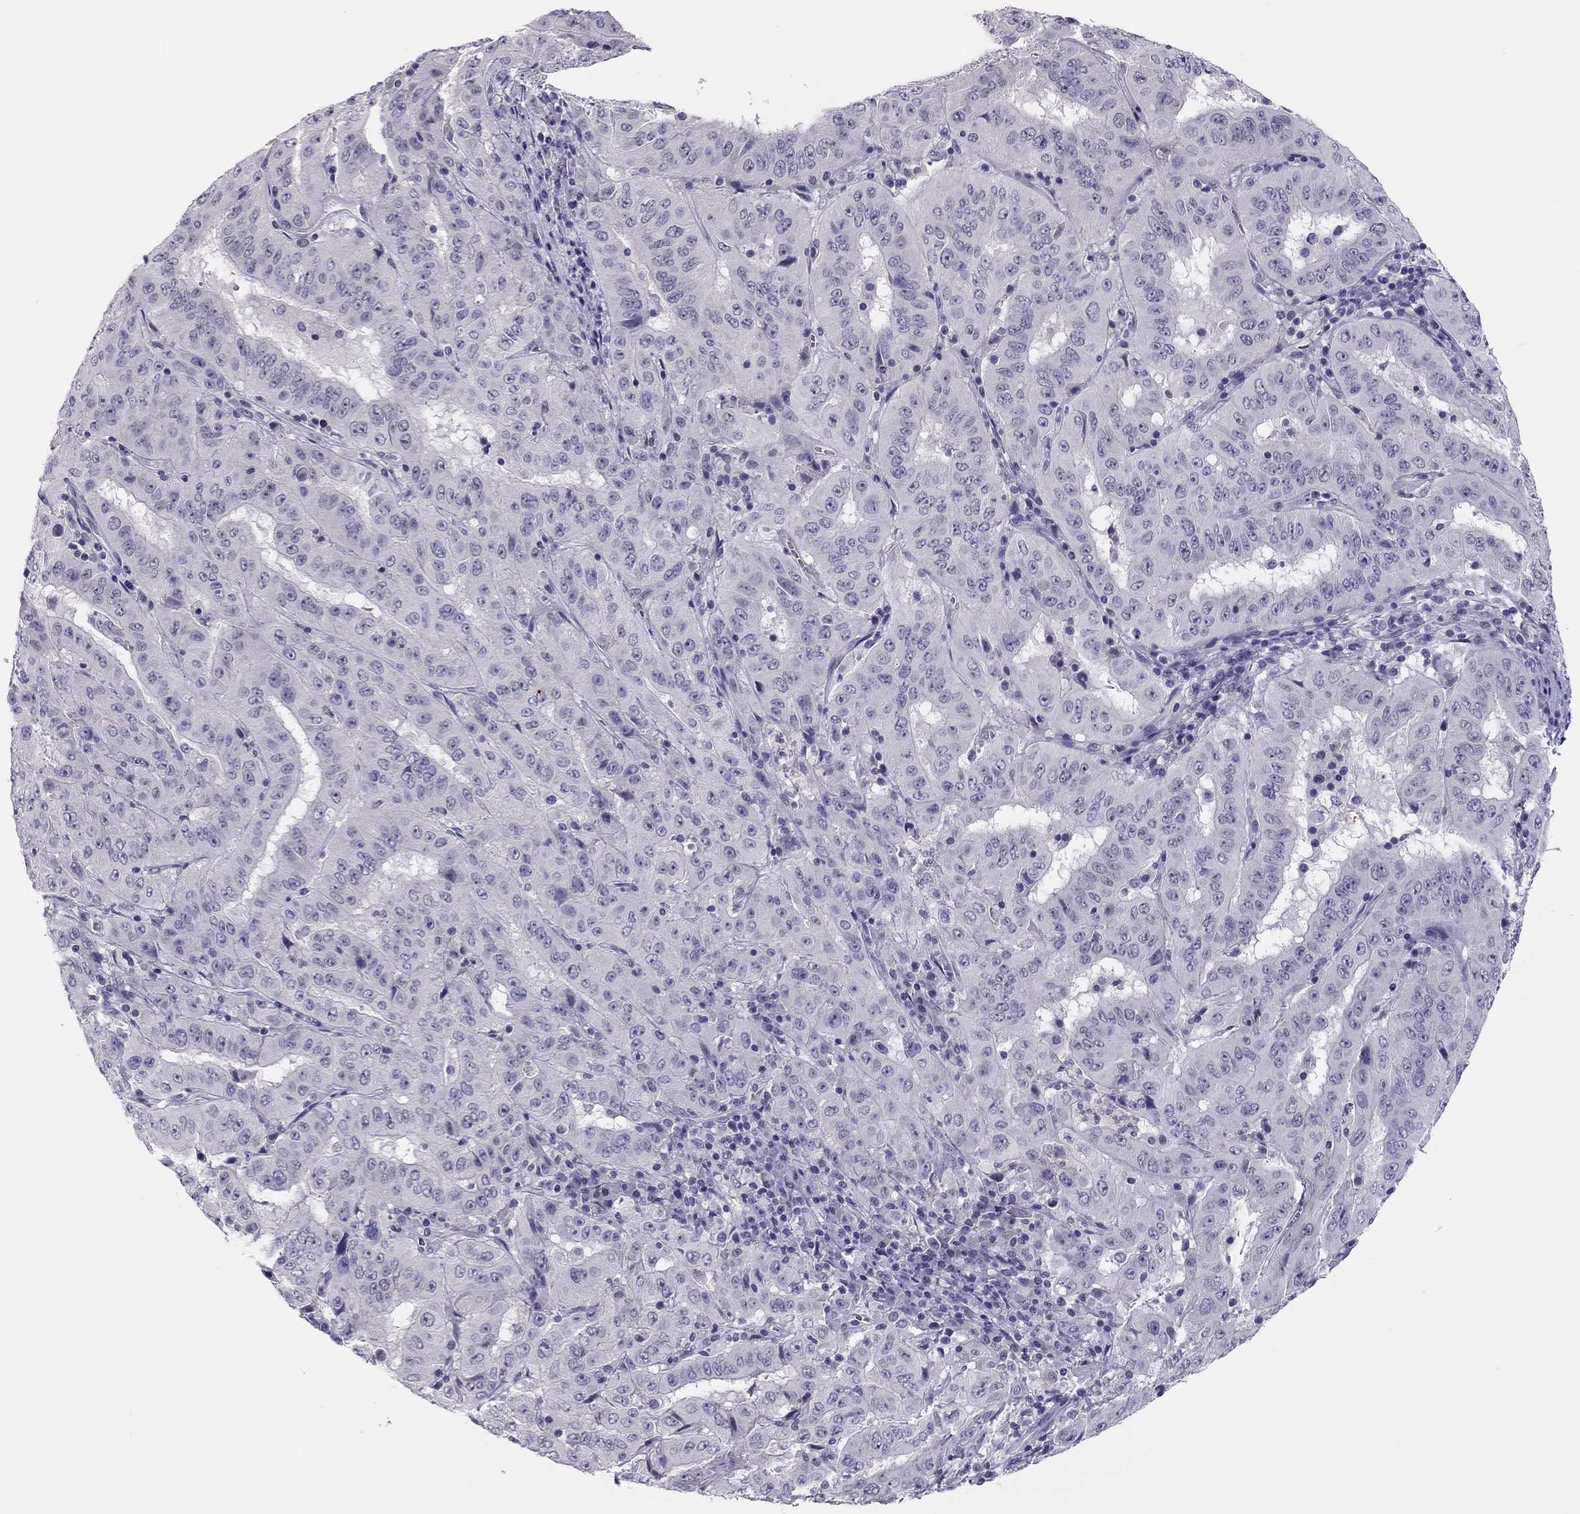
{"staining": {"intensity": "negative", "quantity": "none", "location": "none"}, "tissue": "pancreatic cancer", "cell_type": "Tumor cells", "image_type": "cancer", "snomed": [{"axis": "morphology", "description": "Adenocarcinoma, NOS"}, {"axis": "topography", "description": "Pancreas"}], "caption": "The immunohistochemistry micrograph has no significant expression in tumor cells of adenocarcinoma (pancreatic) tissue.", "gene": "ADORA2A", "patient": {"sex": "male", "age": 63}}